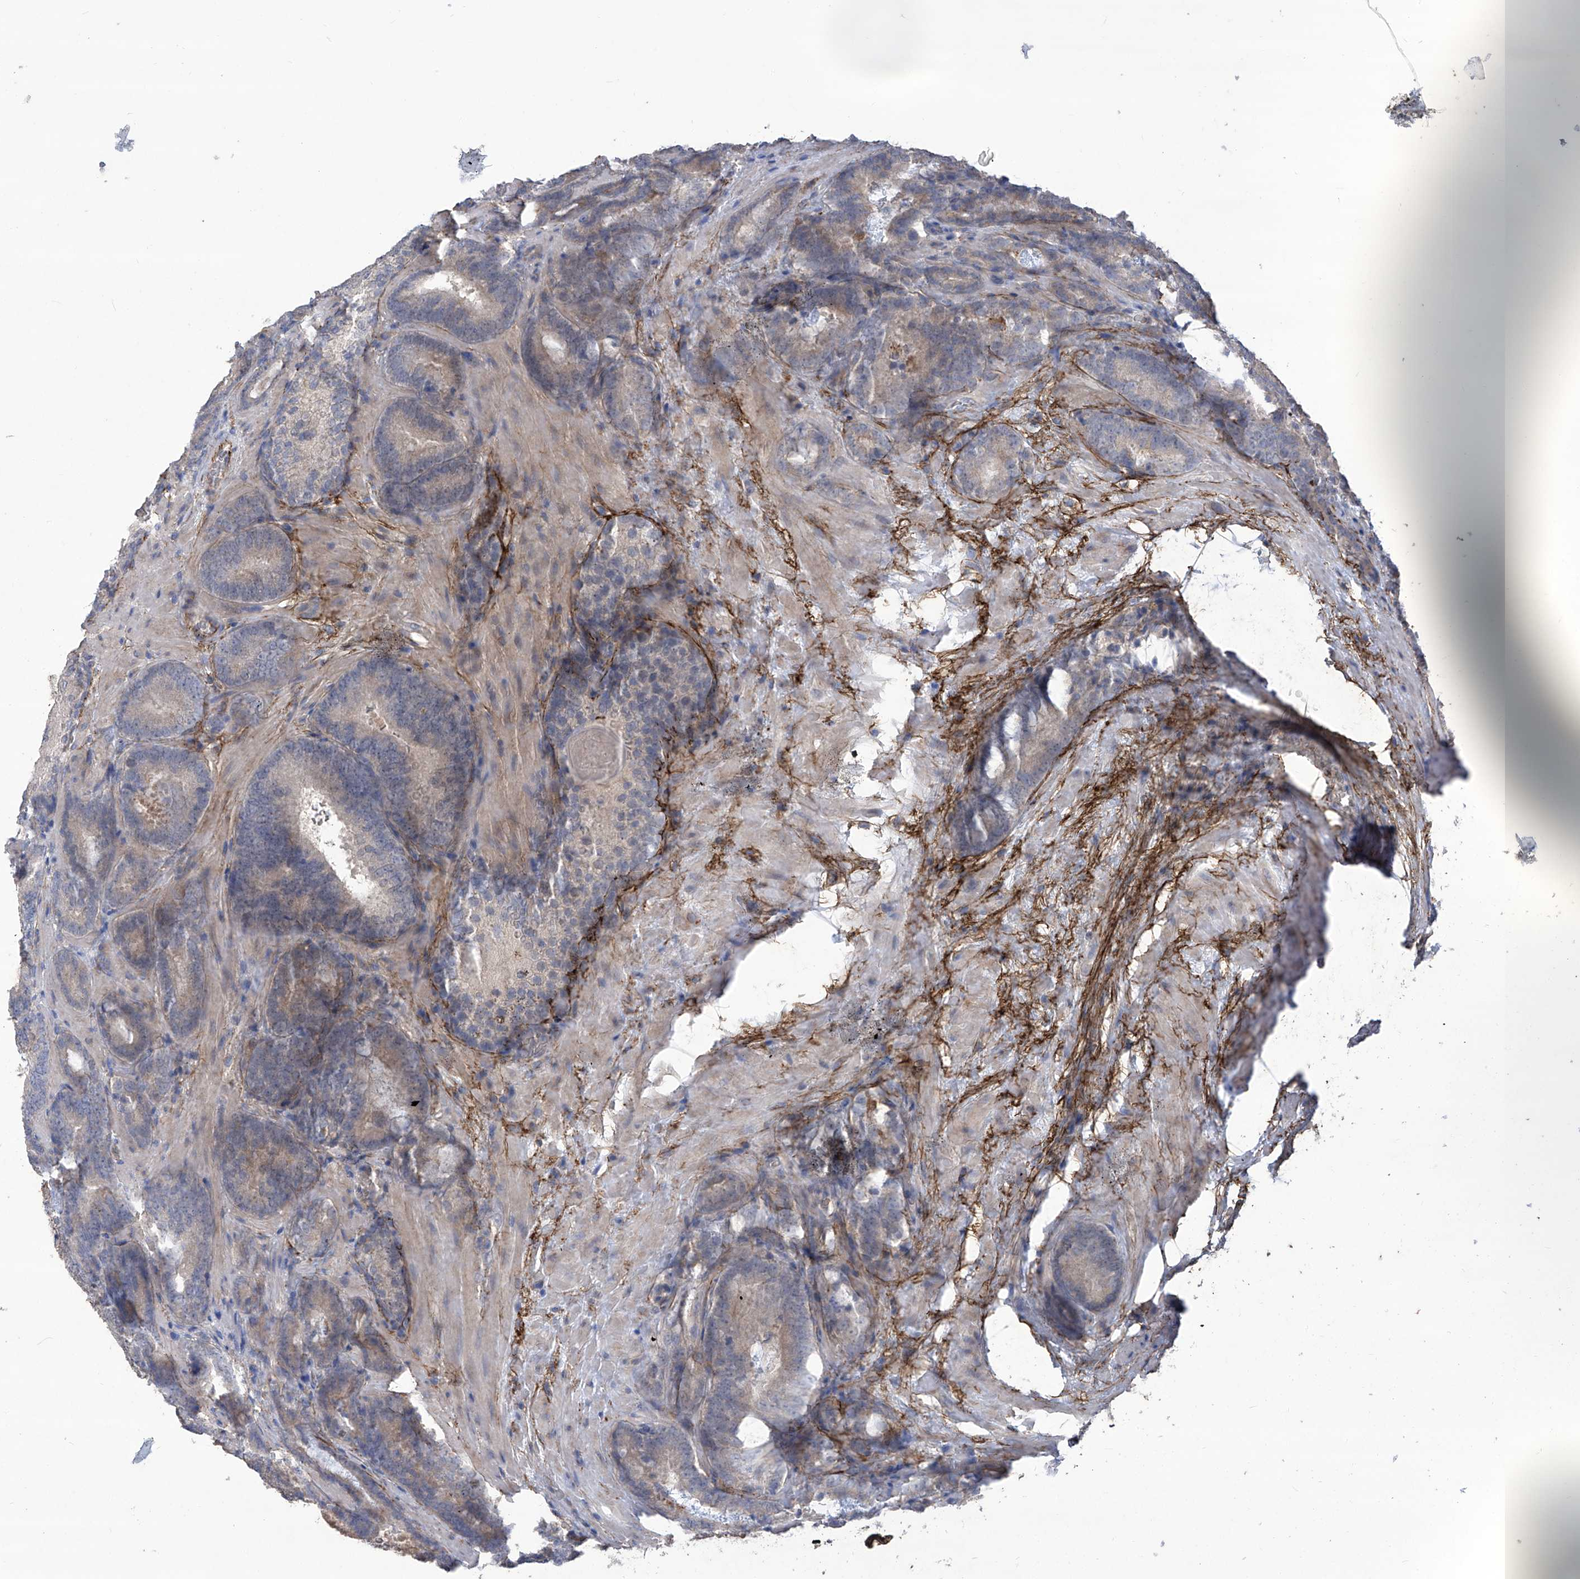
{"staining": {"intensity": "weak", "quantity": "<25%", "location": "cytoplasmic/membranous"}, "tissue": "prostate cancer", "cell_type": "Tumor cells", "image_type": "cancer", "snomed": [{"axis": "morphology", "description": "Adenocarcinoma, High grade"}, {"axis": "topography", "description": "Prostate"}], "caption": "This is a micrograph of immunohistochemistry staining of prostate cancer, which shows no expression in tumor cells.", "gene": "TXNIP", "patient": {"sex": "male", "age": 66}}